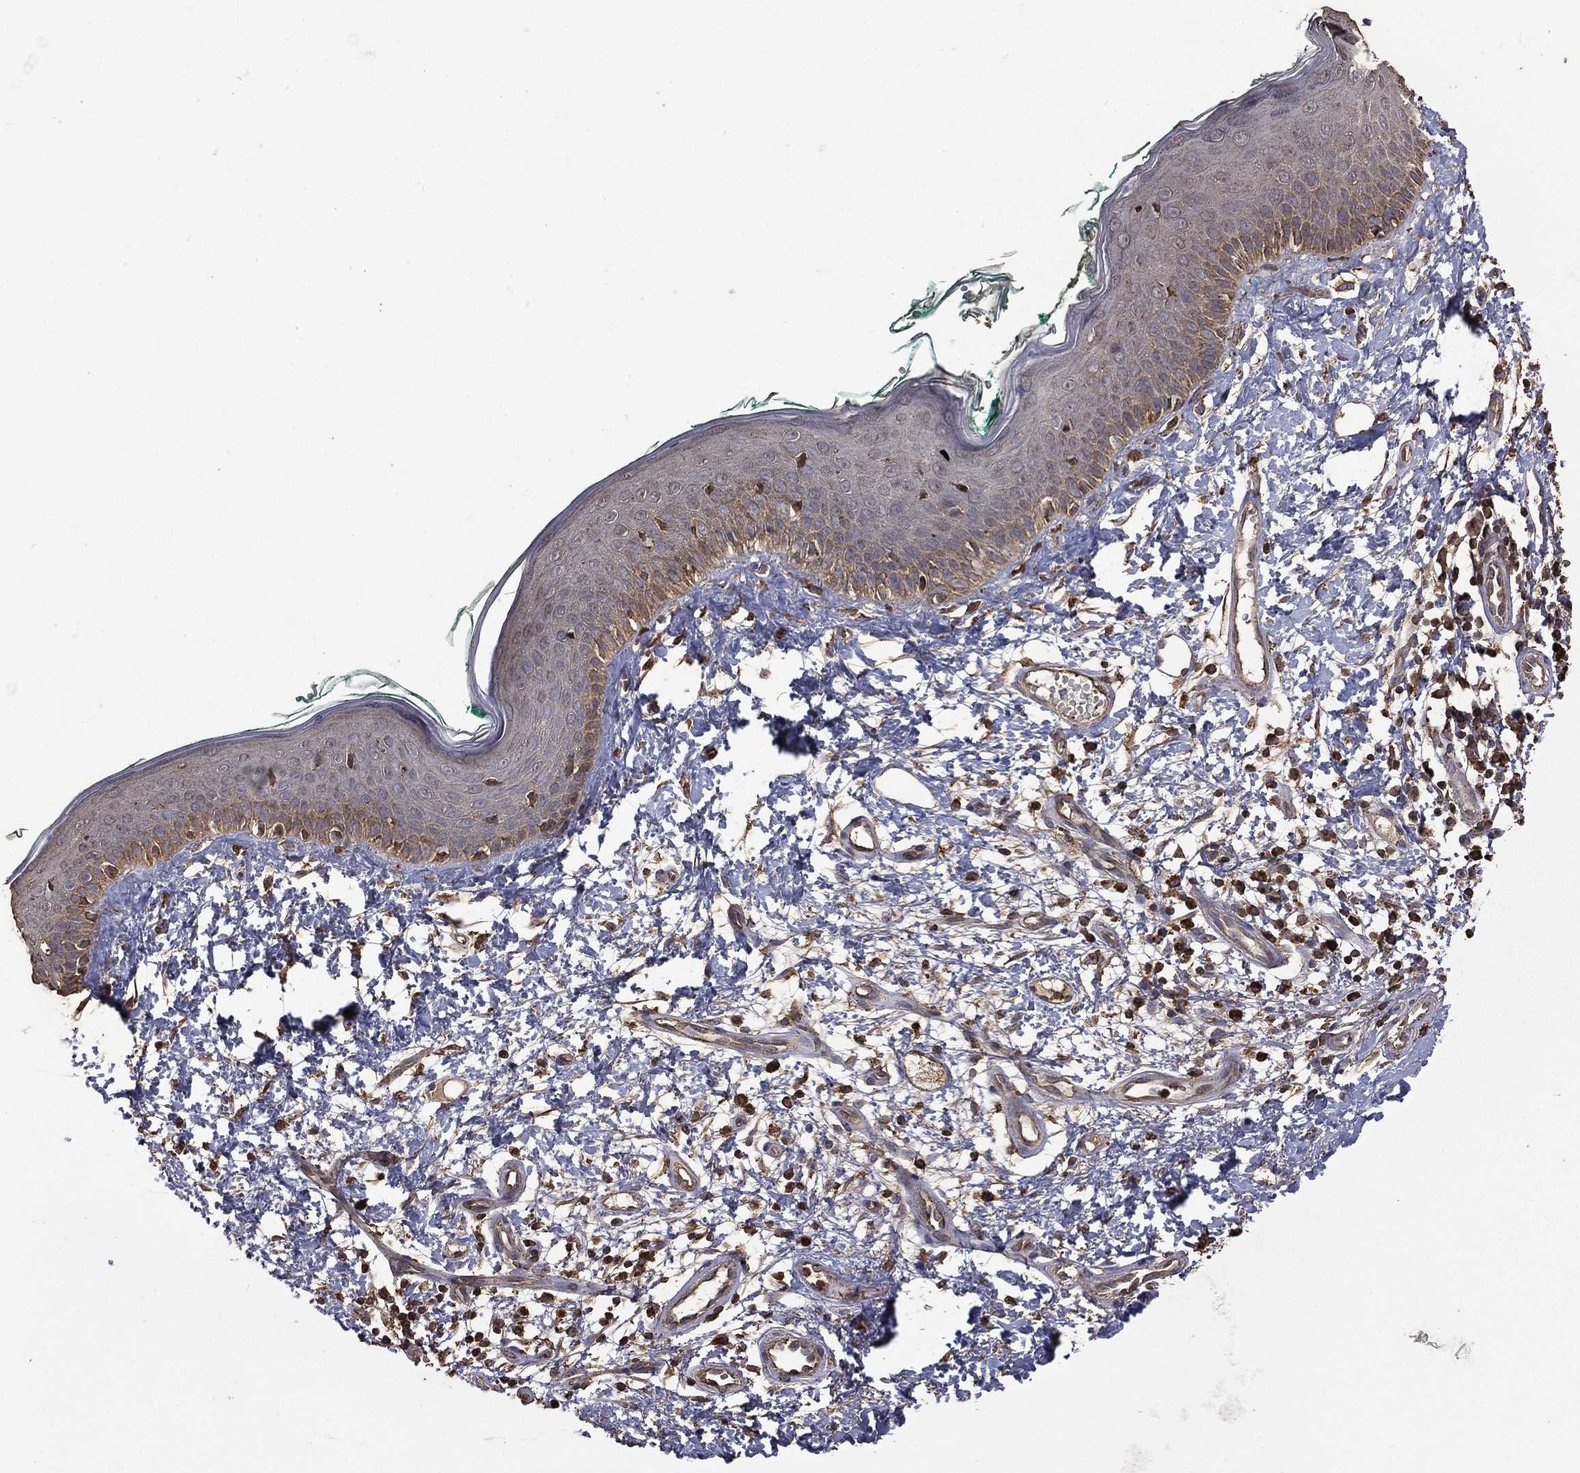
{"staining": {"intensity": "negative", "quantity": "none", "location": "none"}, "tissue": "skin", "cell_type": "Fibroblasts", "image_type": "normal", "snomed": [{"axis": "morphology", "description": "Normal tissue, NOS"}, {"axis": "morphology", "description": "Basal cell carcinoma"}, {"axis": "topography", "description": "Skin"}], "caption": "Immunohistochemistry (IHC) image of unremarkable skin: human skin stained with DAB (3,3'-diaminobenzidine) exhibits no significant protein staining in fibroblasts. (DAB immunohistochemistry (IHC) with hematoxylin counter stain).", "gene": "METTL27", "patient": {"sex": "male", "age": 33}}